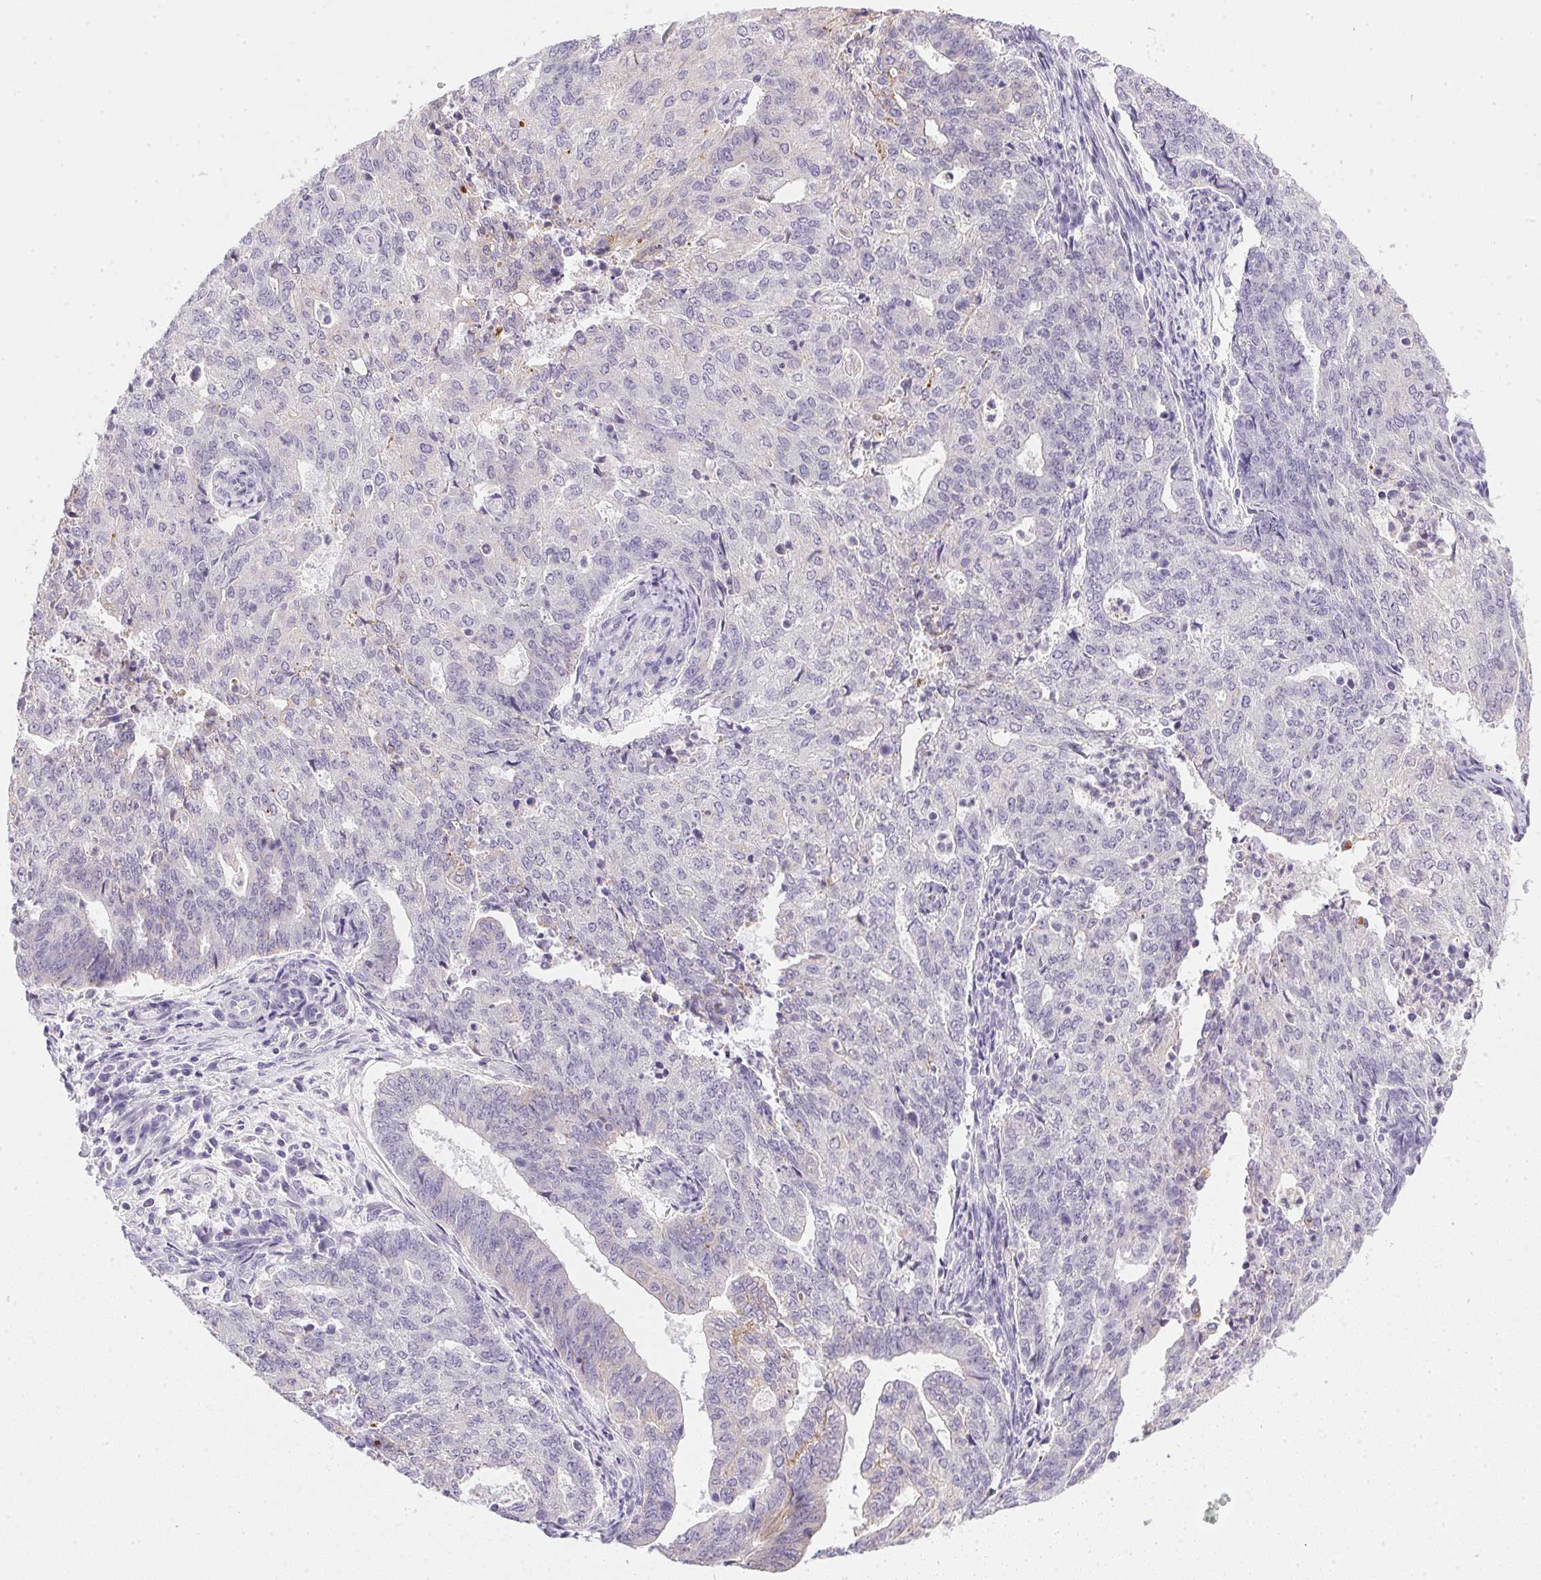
{"staining": {"intensity": "negative", "quantity": "none", "location": "none"}, "tissue": "endometrial cancer", "cell_type": "Tumor cells", "image_type": "cancer", "snomed": [{"axis": "morphology", "description": "Adenocarcinoma, NOS"}, {"axis": "topography", "description": "Endometrium"}], "caption": "Immunohistochemistry (IHC) of adenocarcinoma (endometrial) displays no expression in tumor cells.", "gene": "SLC17A7", "patient": {"sex": "female", "age": 82}}